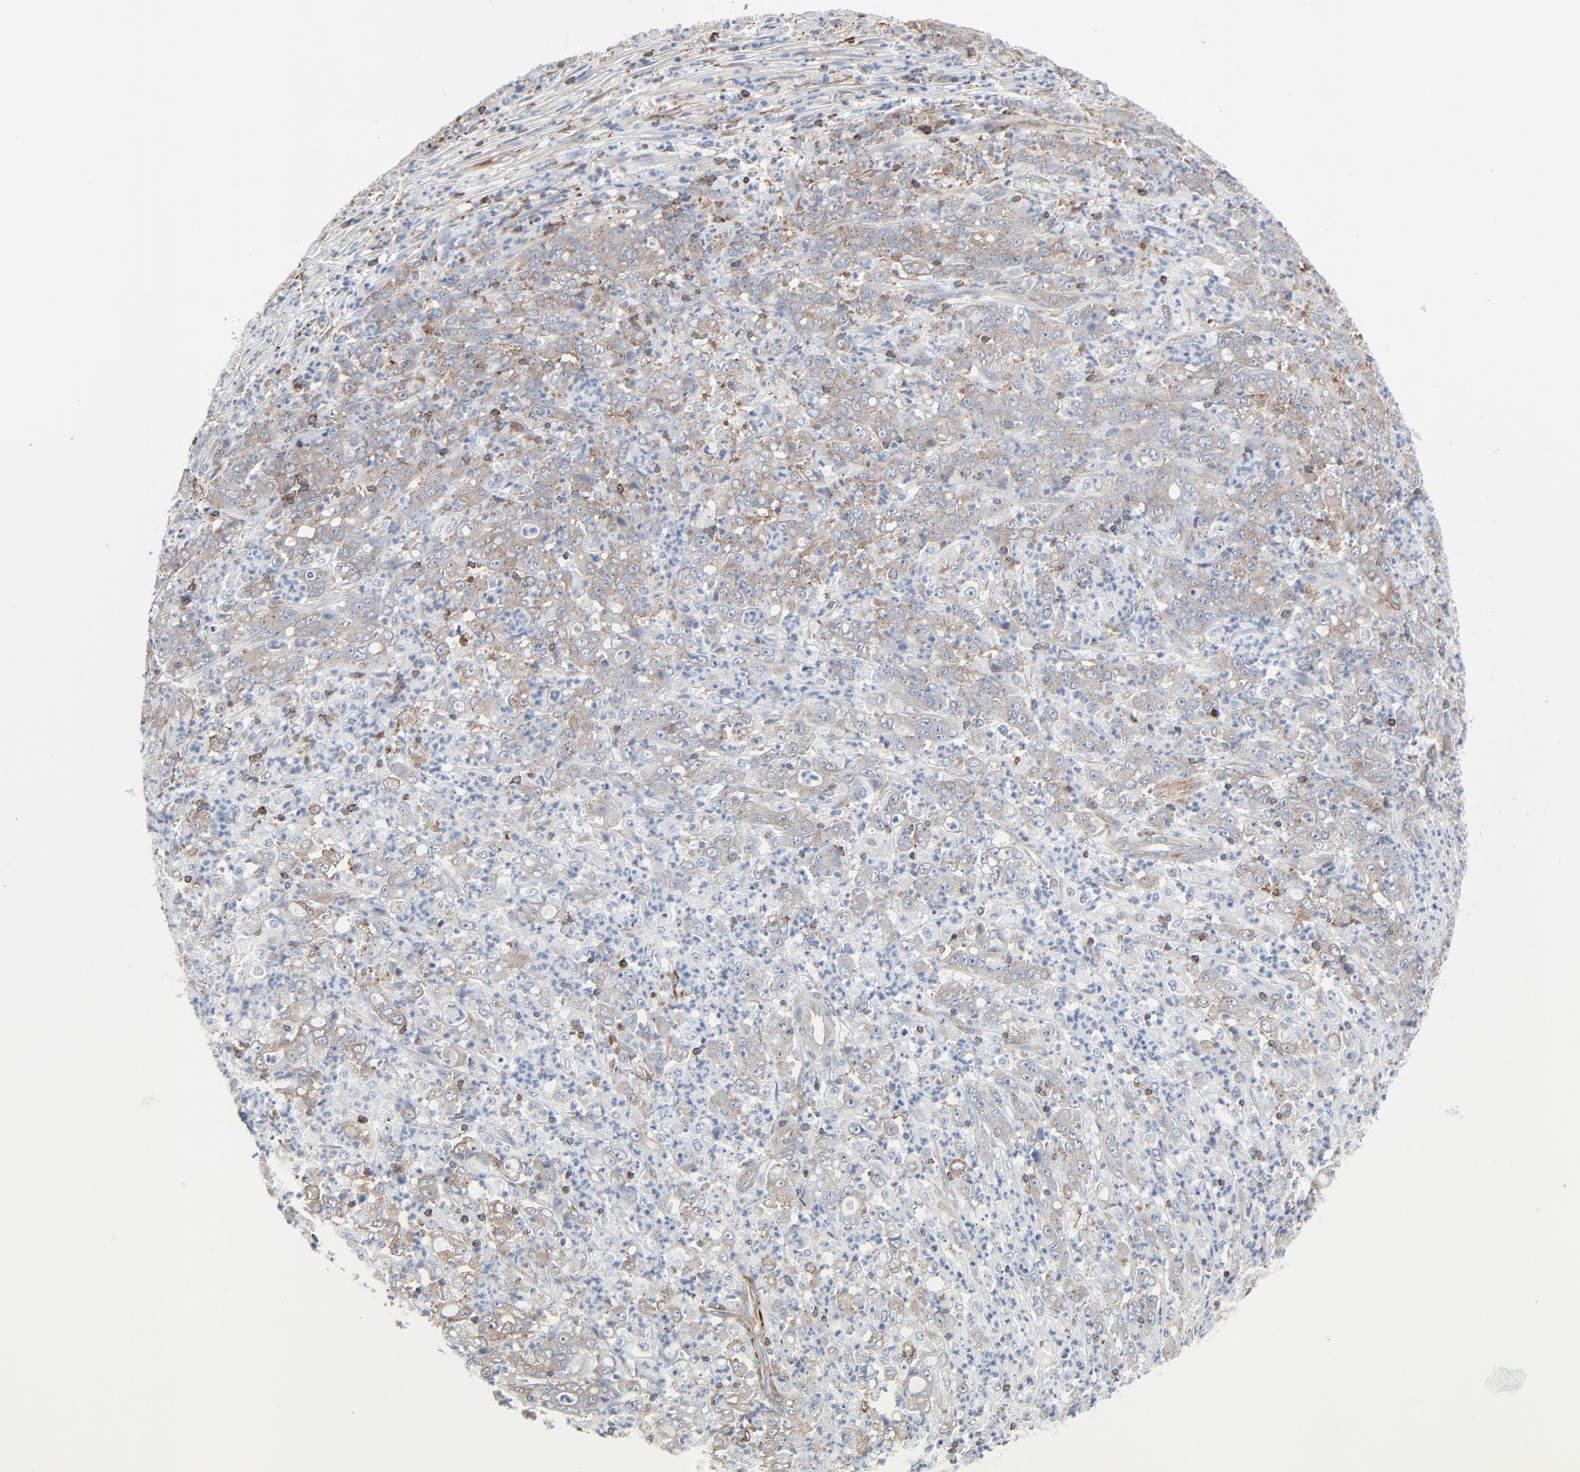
{"staining": {"intensity": "moderate", "quantity": ">75%", "location": "cytoplasmic/membranous"}, "tissue": "stomach cancer", "cell_type": "Tumor cells", "image_type": "cancer", "snomed": [{"axis": "morphology", "description": "Adenocarcinoma, NOS"}, {"axis": "topography", "description": "Stomach, lower"}], "caption": "Immunohistochemistry (IHC) of human stomach cancer (adenocarcinoma) displays medium levels of moderate cytoplasmic/membranous staining in approximately >75% of tumor cells.", "gene": "OPTN", "patient": {"sex": "female", "age": 71}}